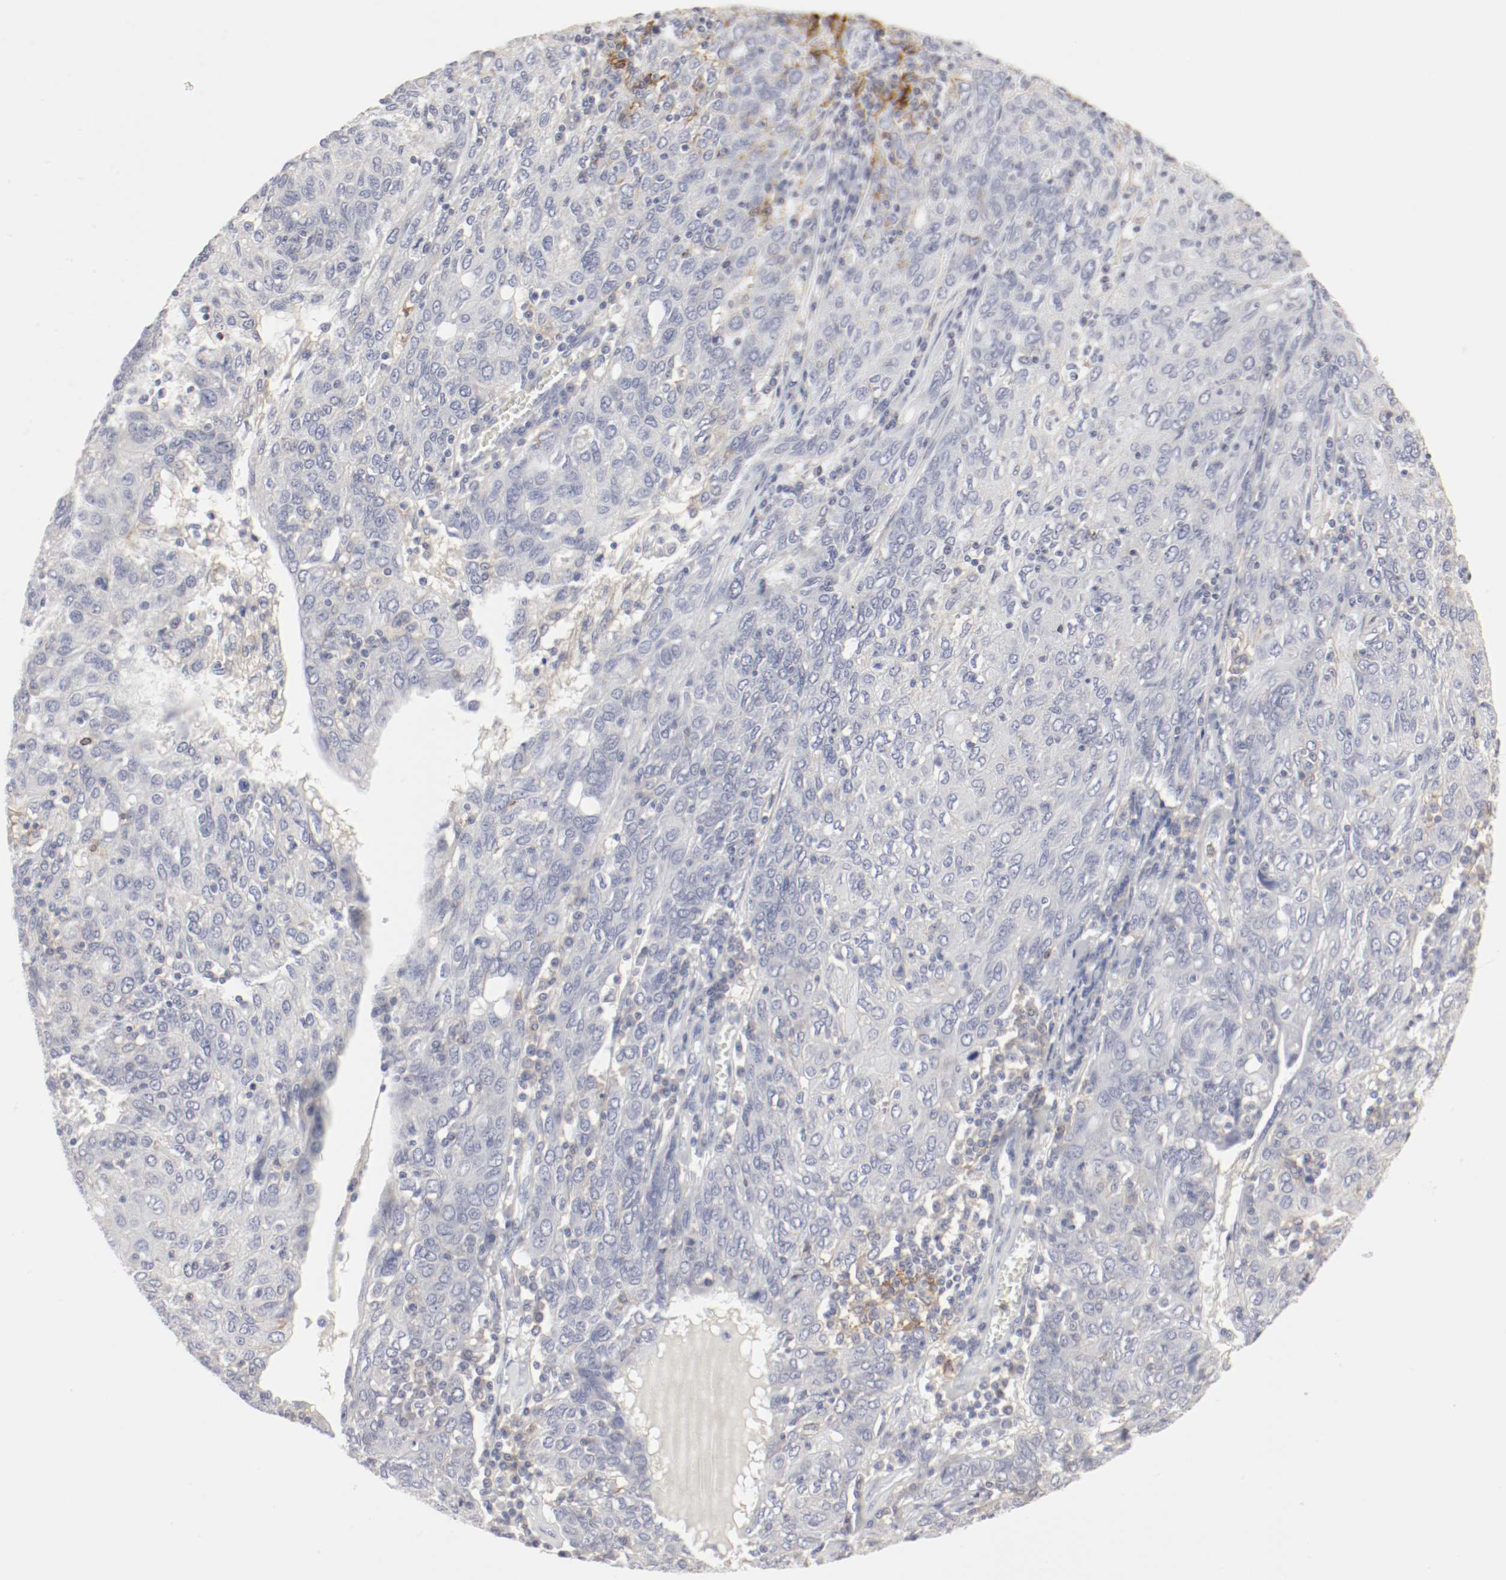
{"staining": {"intensity": "moderate", "quantity": "<25%", "location": "cytoplasmic/membranous"}, "tissue": "ovarian cancer", "cell_type": "Tumor cells", "image_type": "cancer", "snomed": [{"axis": "morphology", "description": "Carcinoma, endometroid"}, {"axis": "topography", "description": "Ovary"}], "caption": "Endometroid carcinoma (ovarian) tissue displays moderate cytoplasmic/membranous positivity in approximately <25% of tumor cells, visualized by immunohistochemistry. Immunohistochemistry stains the protein in brown and the nuclei are stained blue.", "gene": "ITGAX", "patient": {"sex": "female", "age": 50}}